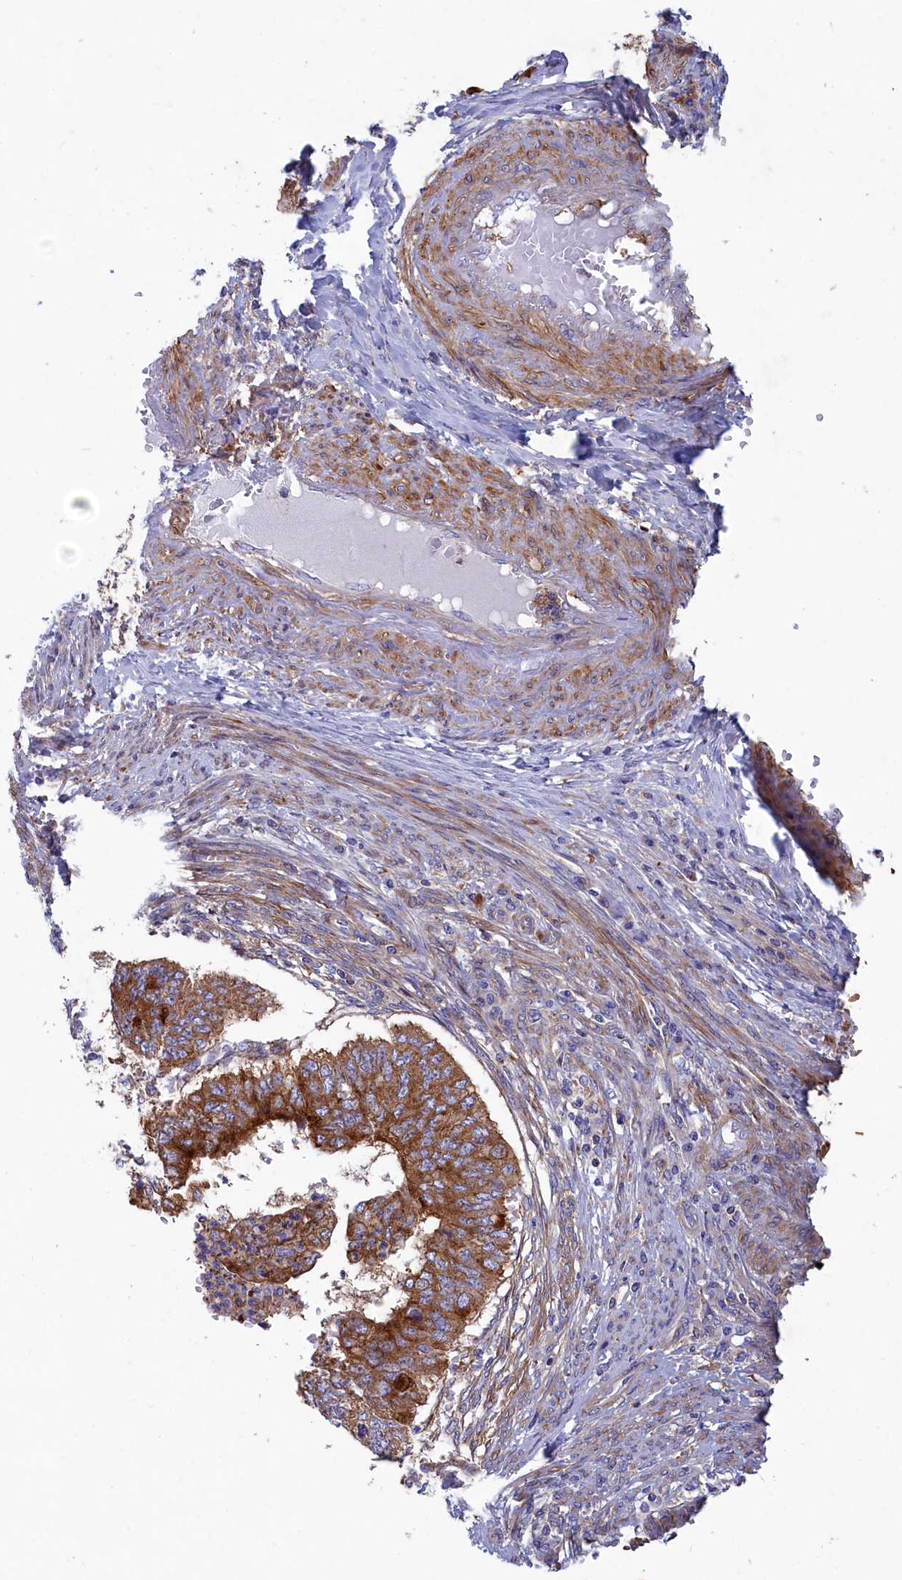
{"staining": {"intensity": "strong", "quantity": ">75%", "location": "cytoplasmic/membranous"}, "tissue": "endometrial cancer", "cell_type": "Tumor cells", "image_type": "cancer", "snomed": [{"axis": "morphology", "description": "Adenocarcinoma, NOS"}, {"axis": "topography", "description": "Endometrium"}], "caption": "Endometrial adenocarcinoma stained with DAB IHC exhibits high levels of strong cytoplasmic/membranous staining in approximately >75% of tumor cells.", "gene": "SCAMP4", "patient": {"sex": "female", "age": 68}}